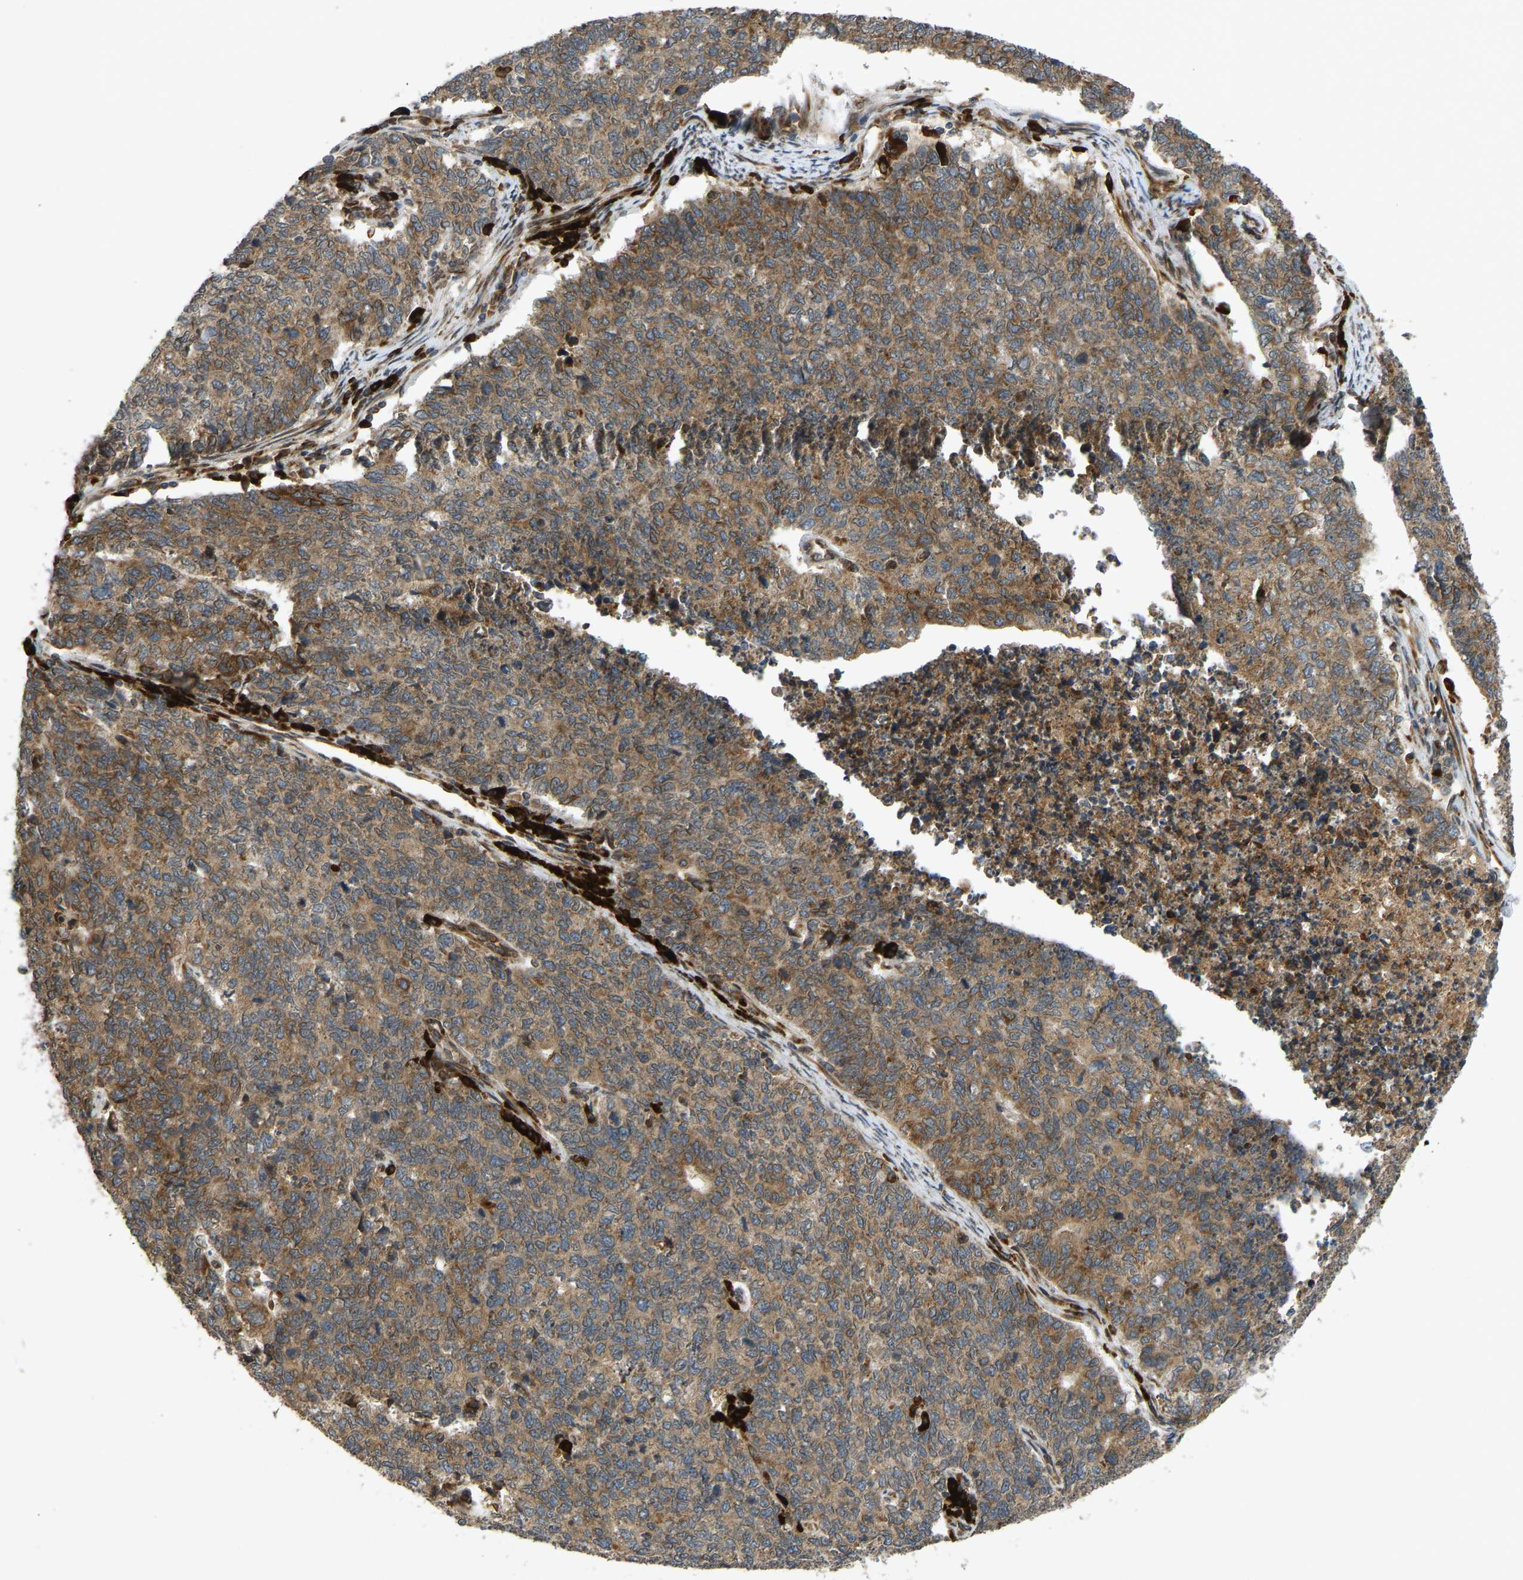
{"staining": {"intensity": "moderate", "quantity": ">75%", "location": "cytoplasmic/membranous"}, "tissue": "cervical cancer", "cell_type": "Tumor cells", "image_type": "cancer", "snomed": [{"axis": "morphology", "description": "Squamous cell carcinoma, NOS"}, {"axis": "topography", "description": "Cervix"}], "caption": "A brown stain labels moderate cytoplasmic/membranous expression of a protein in cervical cancer (squamous cell carcinoma) tumor cells.", "gene": "RPN2", "patient": {"sex": "female", "age": 63}}